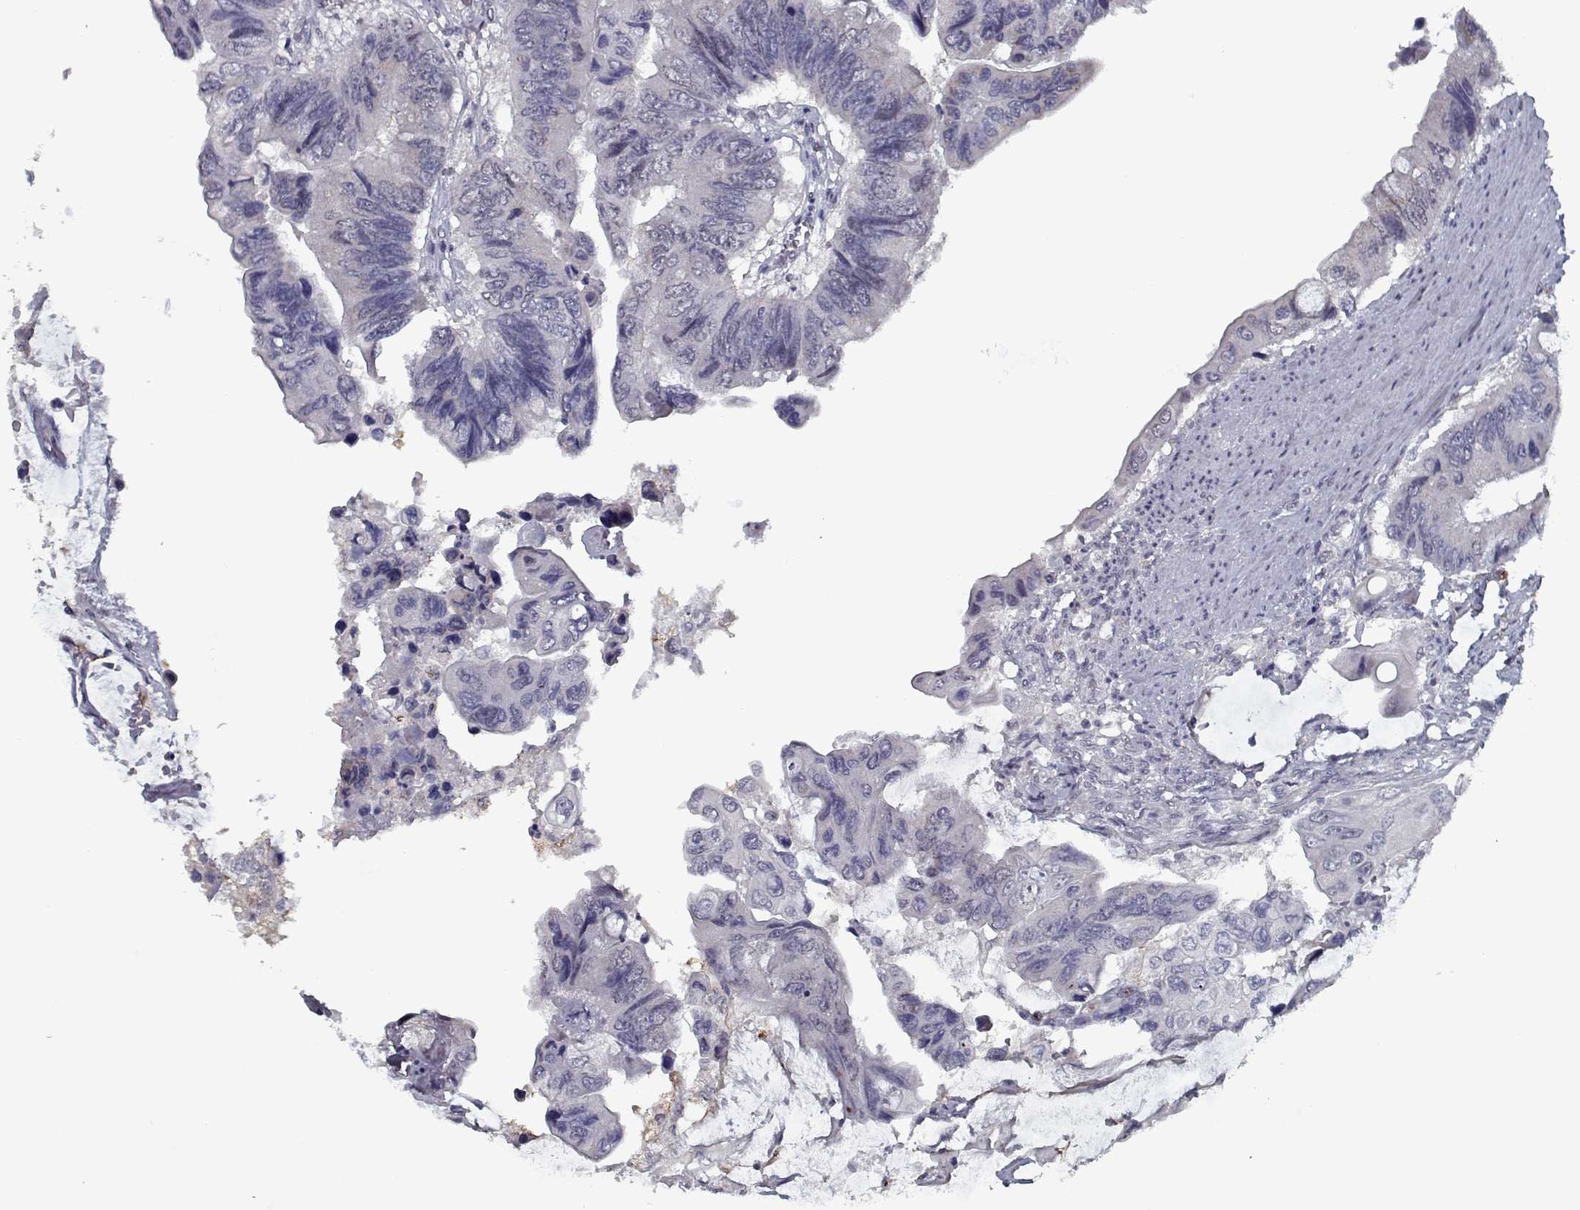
{"staining": {"intensity": "negative", "quantity": "none", "location": "none"}, "tissue": "colorectal cancer", "cell_type": "Tumor cells", "image_type": "cancer", "snomed": [{"axis": "morphology", "description": "Adenocarcinoma, NOS"}, {"axis": "topography", "description": "Rectum"}], "caption": "Tumor cells are negative for brown protein staining in adenocarcinoma (colorectal).", "gene": "SEC16B", "patient": {"sex": "male", "age": 63}}